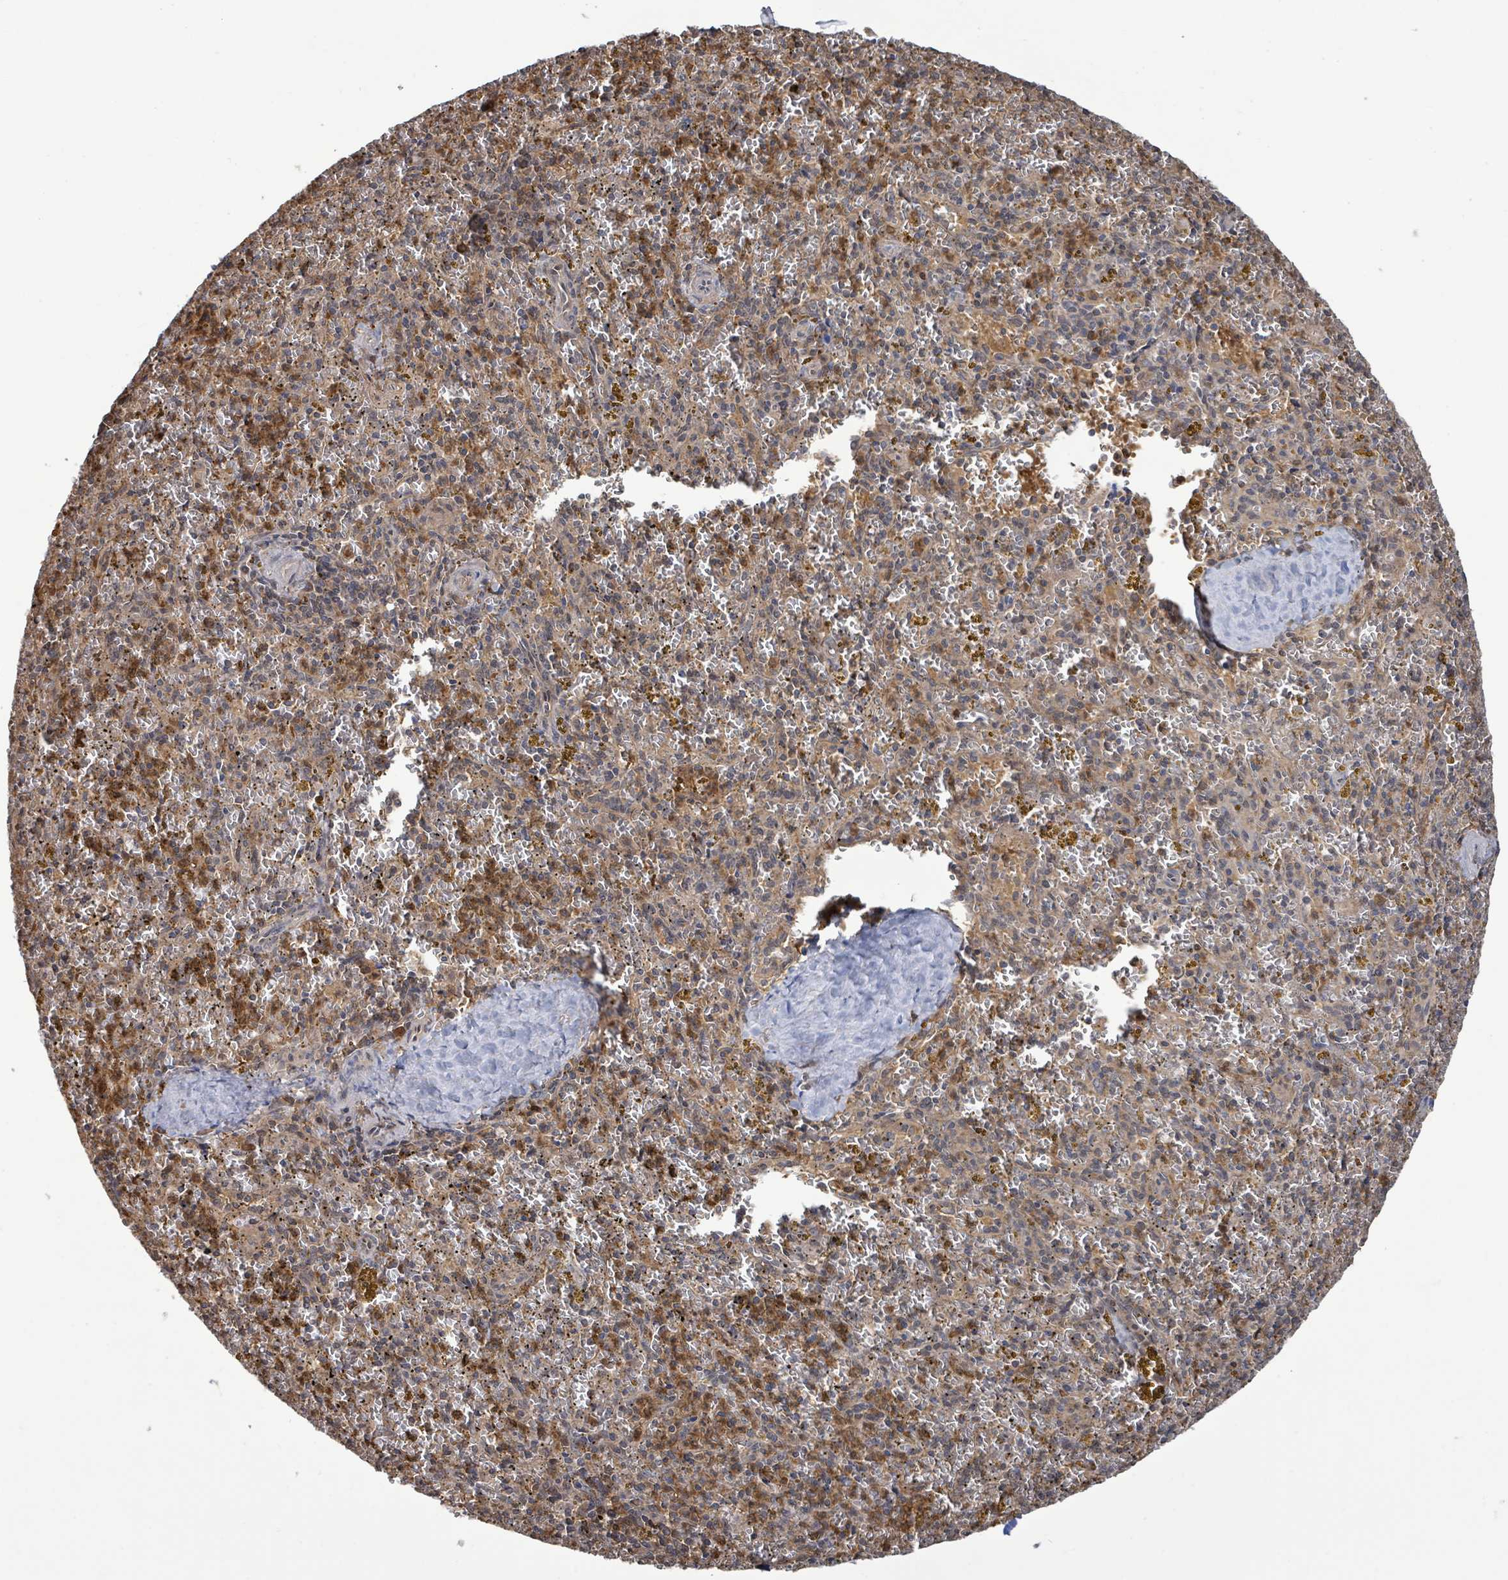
{"staining": {"intensity": "weak", "quantity": "<25%", "location": "cytoplasmic/membranous"}, "tissue": "spleen", "cell_type": "Cells in red pulp", "image_type": "normal", "snomed": [{"axis": "morphology", "description": "Normal tissue, NOS"}, {"axis": "topography", "description": "Spleen"}], "caption": "A high-resolution image shows immunohistochemistry (IHC) staining of unremarkable spleen, which displays no significant expression in cells in red pulp.", "gene": "PGAM1", "patient": {"sex": "male", "age": 57}}